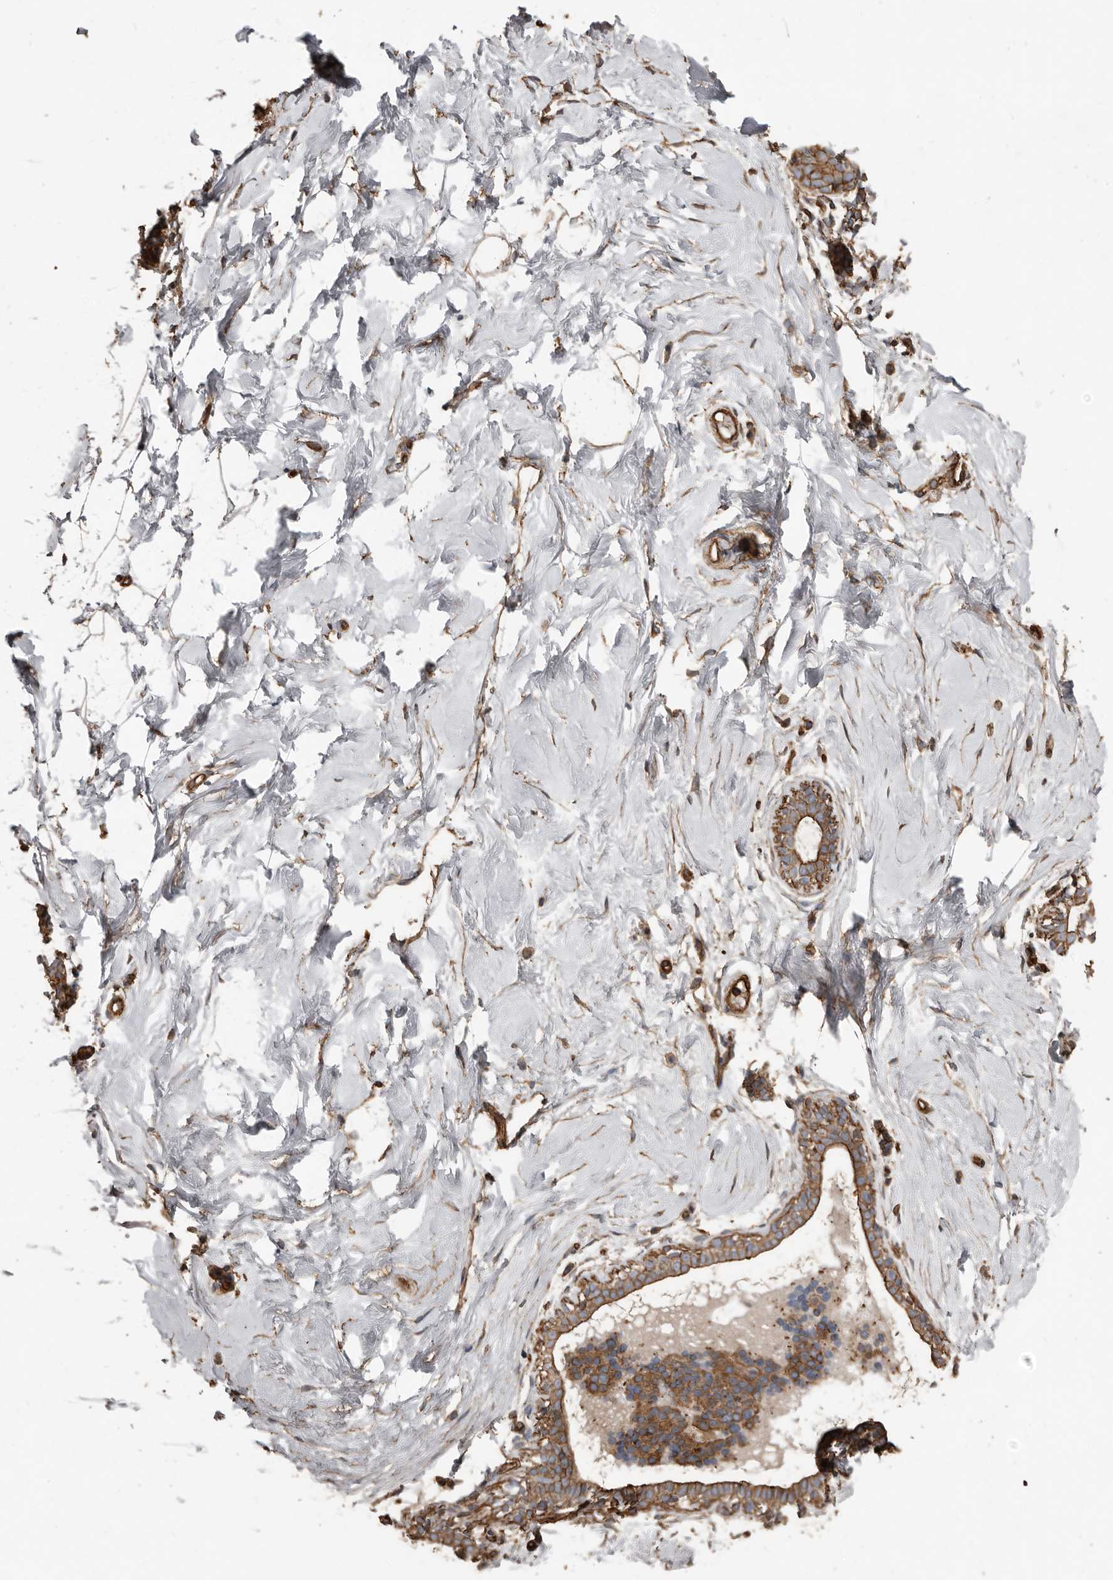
{"staining": {"intensity": "moderate", "quantity": ">75%", "location": "cytoplasmic/membranous"}, "tissue": "breast", "cell_type": "Adipocytes", "image_type": "normal", "snomed": [{"axis": "morphology", "description": "Normal tissue, NOS"}, {"axis": "morphology", "description": "Adenoma, NOS"}, {"axis": "topography", "description": "Breast"}], "caption": "A brown stain shows moderate cytoplasmic/membranous positivity of a protein in adipocytes of benign human breast.", "gene": "DENND6B", "patient": {"sex": "female", "age": 23}}